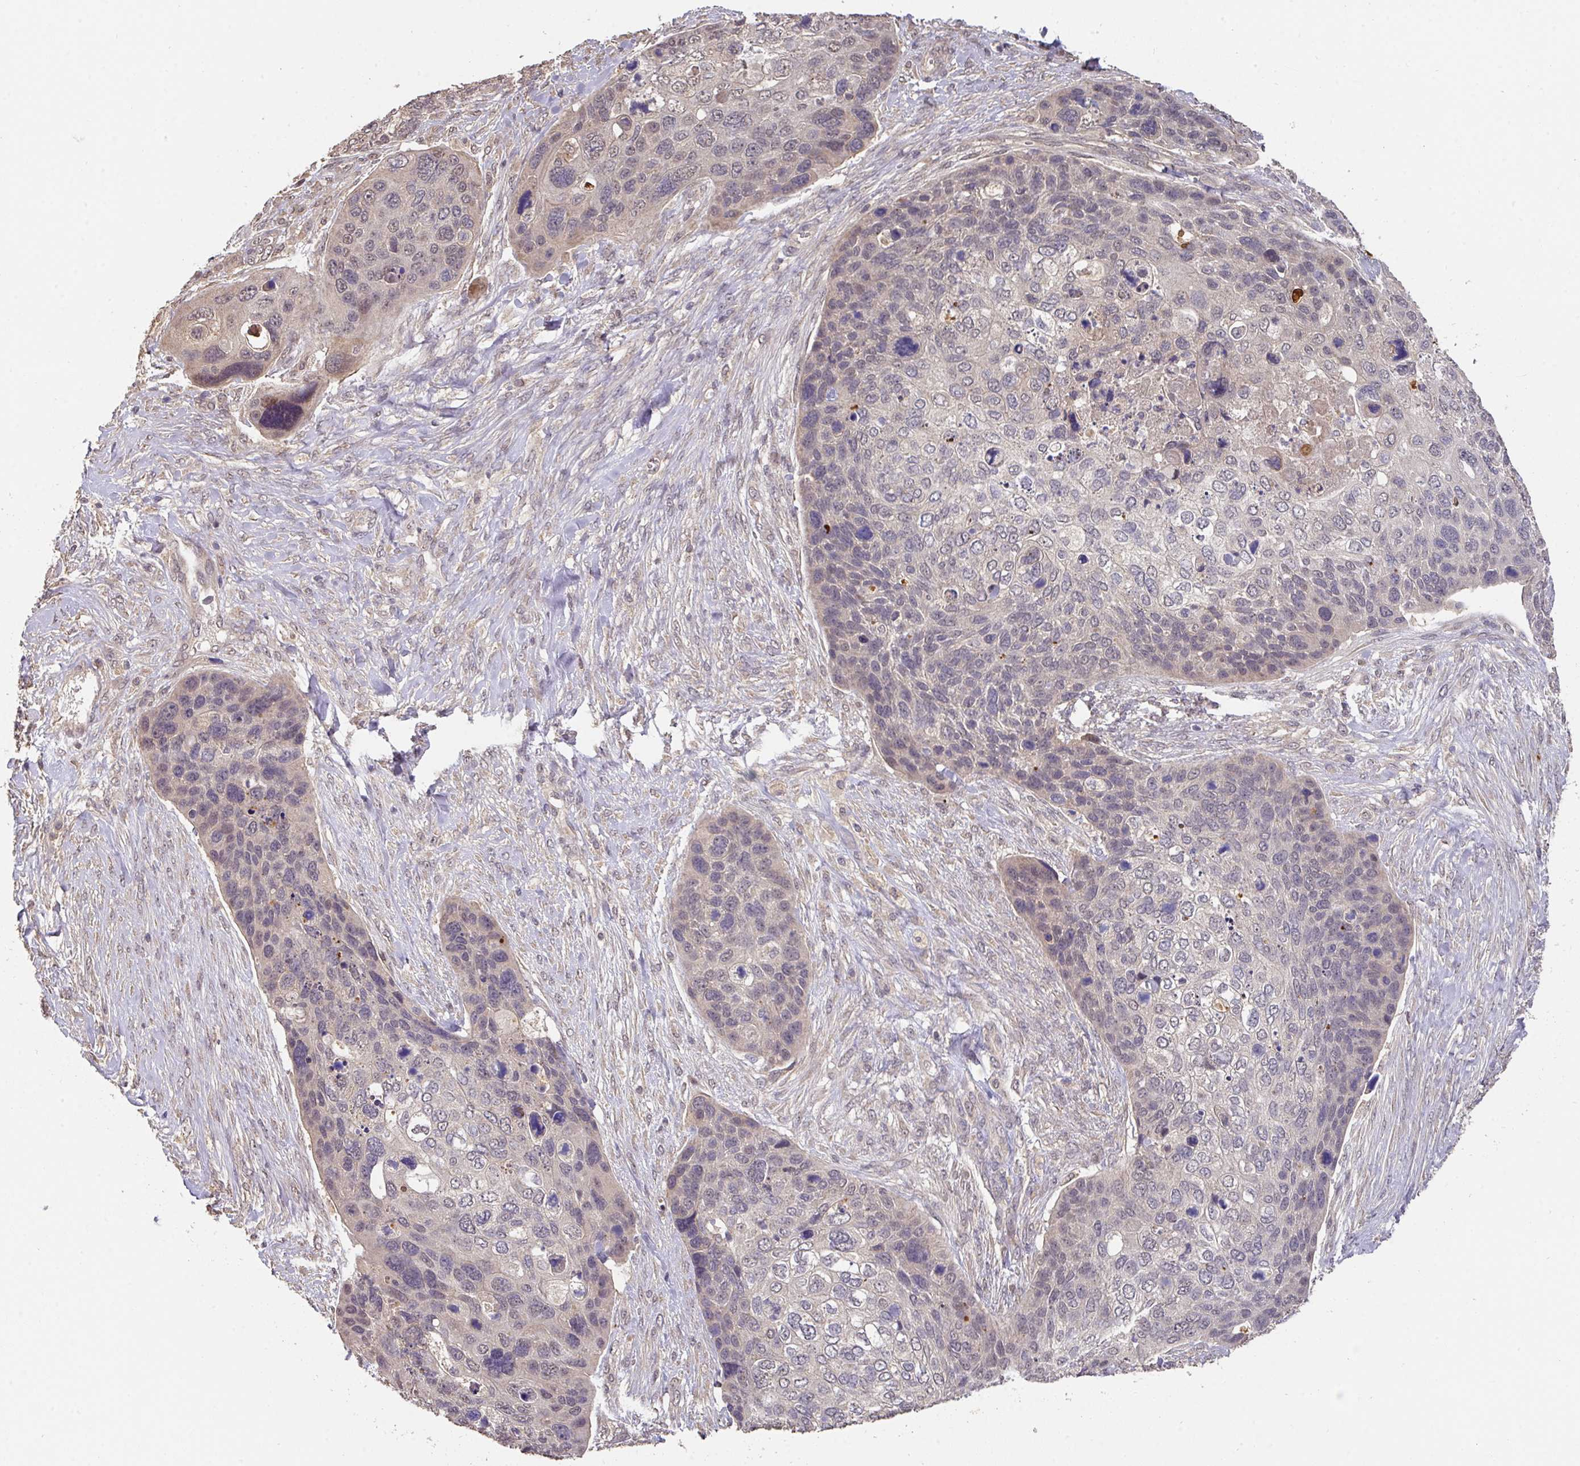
{"staining": {"intensity": "weak", "quantity": "<25%", "location": "cytoplasmic/membranous"}, "tissue": "skin cancer", "cell_type": "Tumor cells", "image_type": "cancer", "snomed": [{"axis": "morphology", "description": "Basal cell carcinoma"}, {"axis": "topography", "description": "Skin"}], "caption": "The immunohistochemistry histopathology image has no significant expression in tumor cells of skin basal cell carcinoma tissue.", "gene": "ACVR2B", "patient": {"sex": "female", "age": 74}}